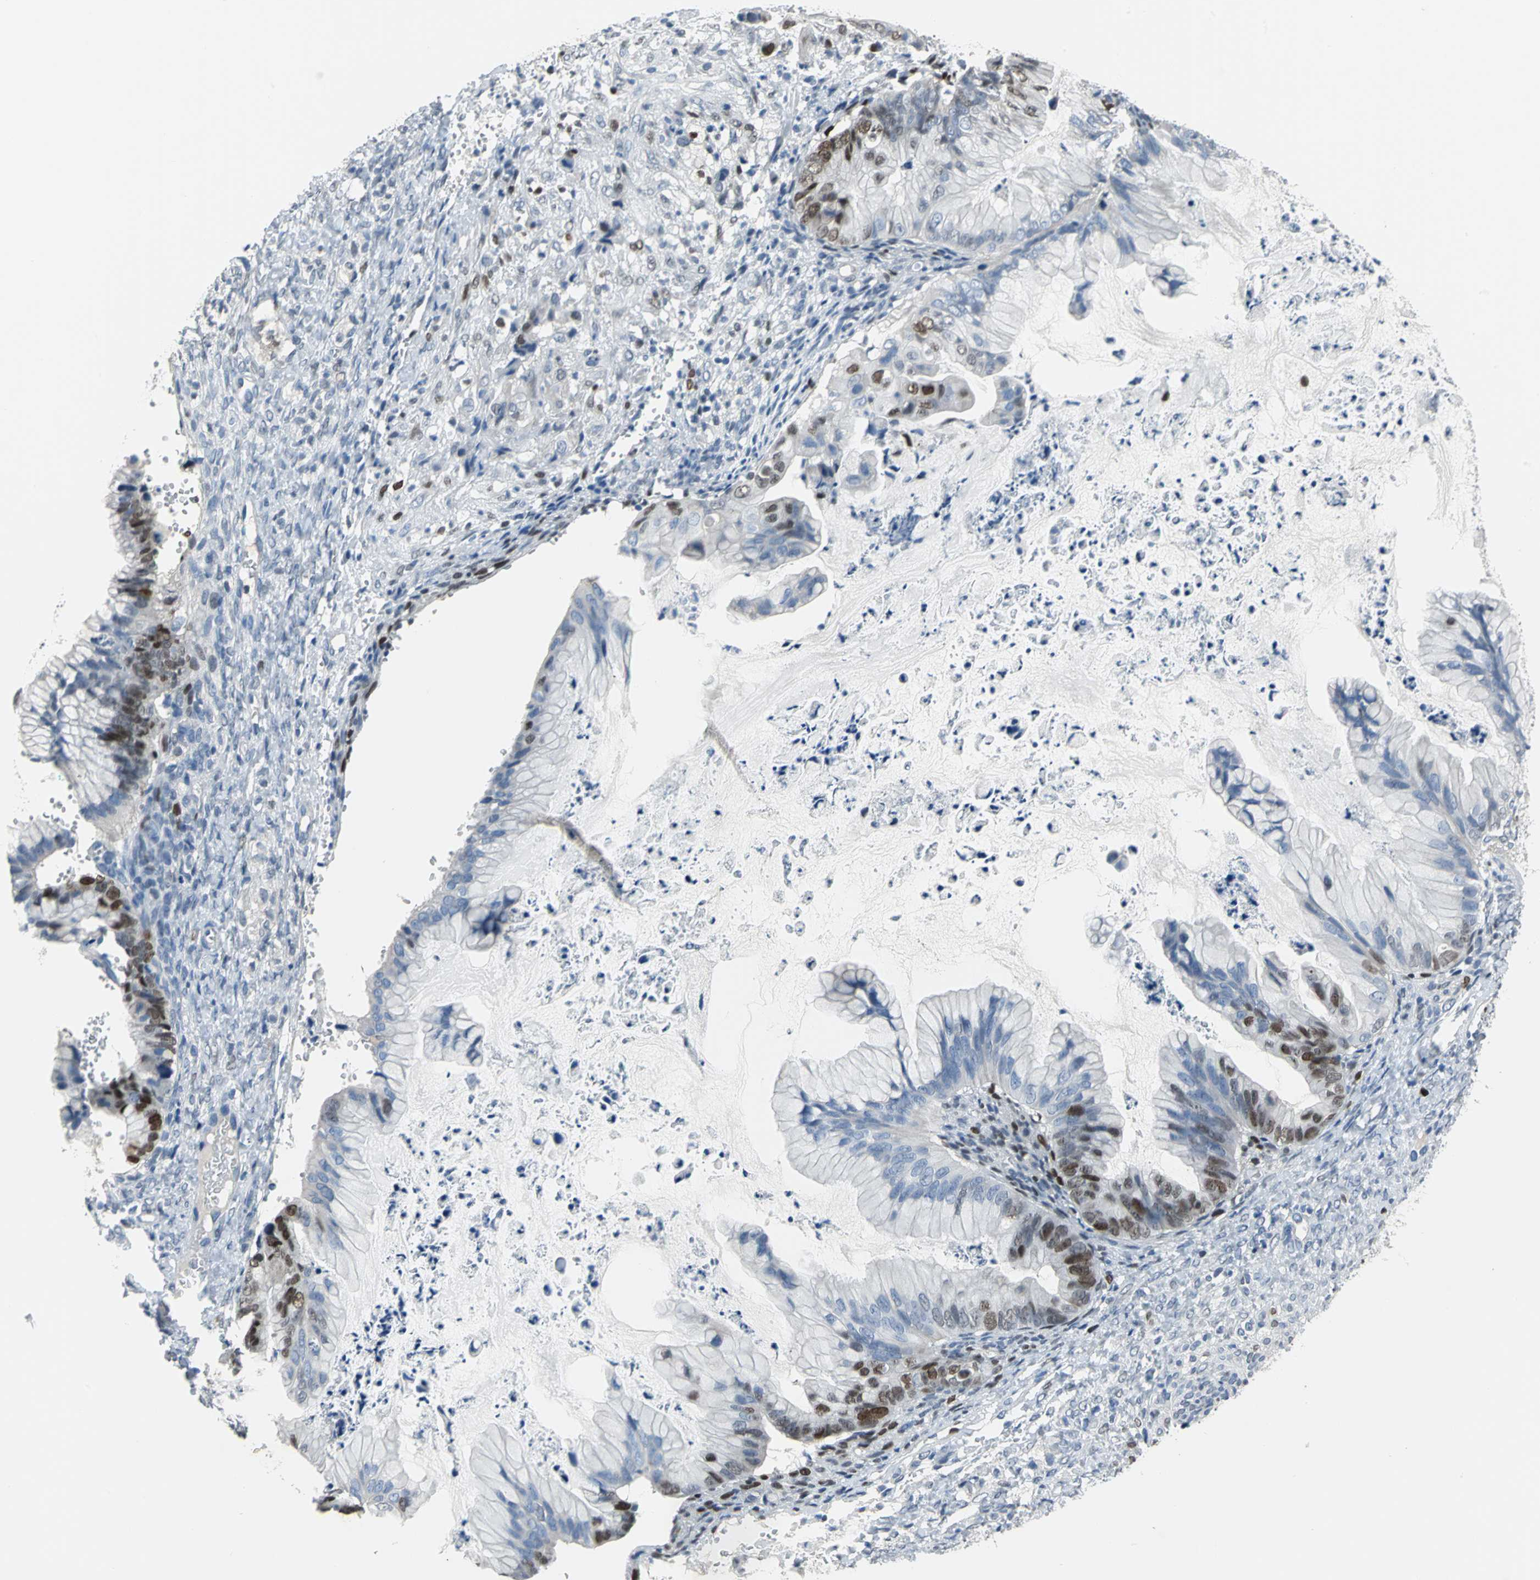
{"staining": {"intensity": "moderate", "quantity": "25%-75%", "location": "nuclear"}, "tissue": "ovarian cancer", "cell_type": "Tumor cells", "image_type": "cancer", "snomed": [{"axis": "morphology", "description": "Cystadenocarcinoma, mucinous, NOS"}, {"axis": "topography", "description": "Ovary"}], "caption": "Protein positivity by IHC demonstrates moderate nuclear expression in about 25%-75% of tumor cells in ovarian cancer (mucinous cystadenocarcinoma).", "gene": "MCM3", "patient": {"sex": "female", "age": 36}}